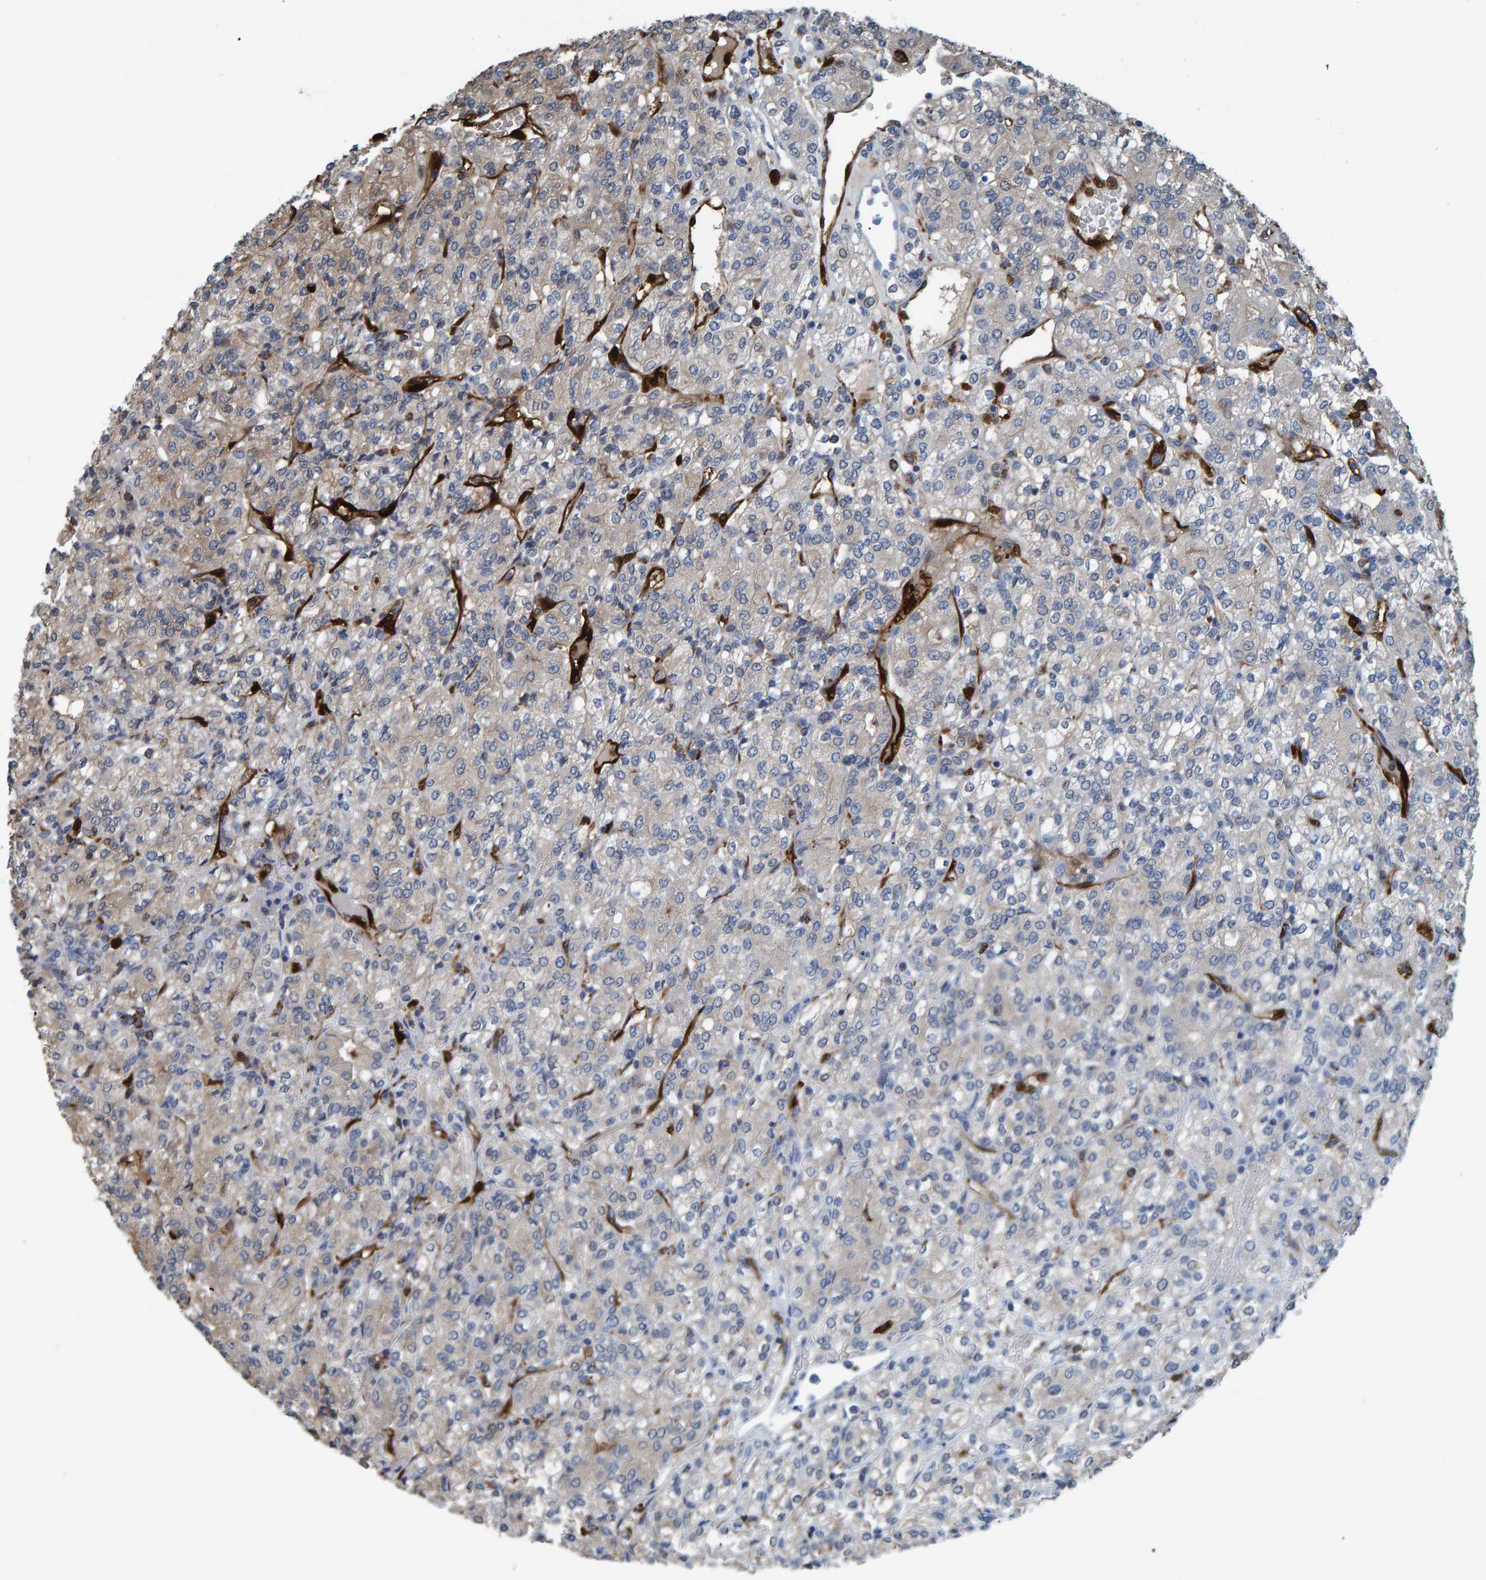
{"staining": {"intensity": "weak", "quantity": "<25%", "location": "cytoplasmic/membranous"}, "tissue": "renal cancer", "cell_type": "Tumor cells", "image_type": "cancer", "snomed": [{"axis": "morphology", "description": "Adenocarcinoma, NOS"}, {"axis": "topography", "description": "Kidney"}], "caption": "Immunohistochemistry (IHC) micrograph of renal cancer (adenocarcinoma) stained for a protein (brown), which demonstrates no expression in tumor cells.", "gene": "IDO1", "patient": {"sex": "male", "age": 77}}